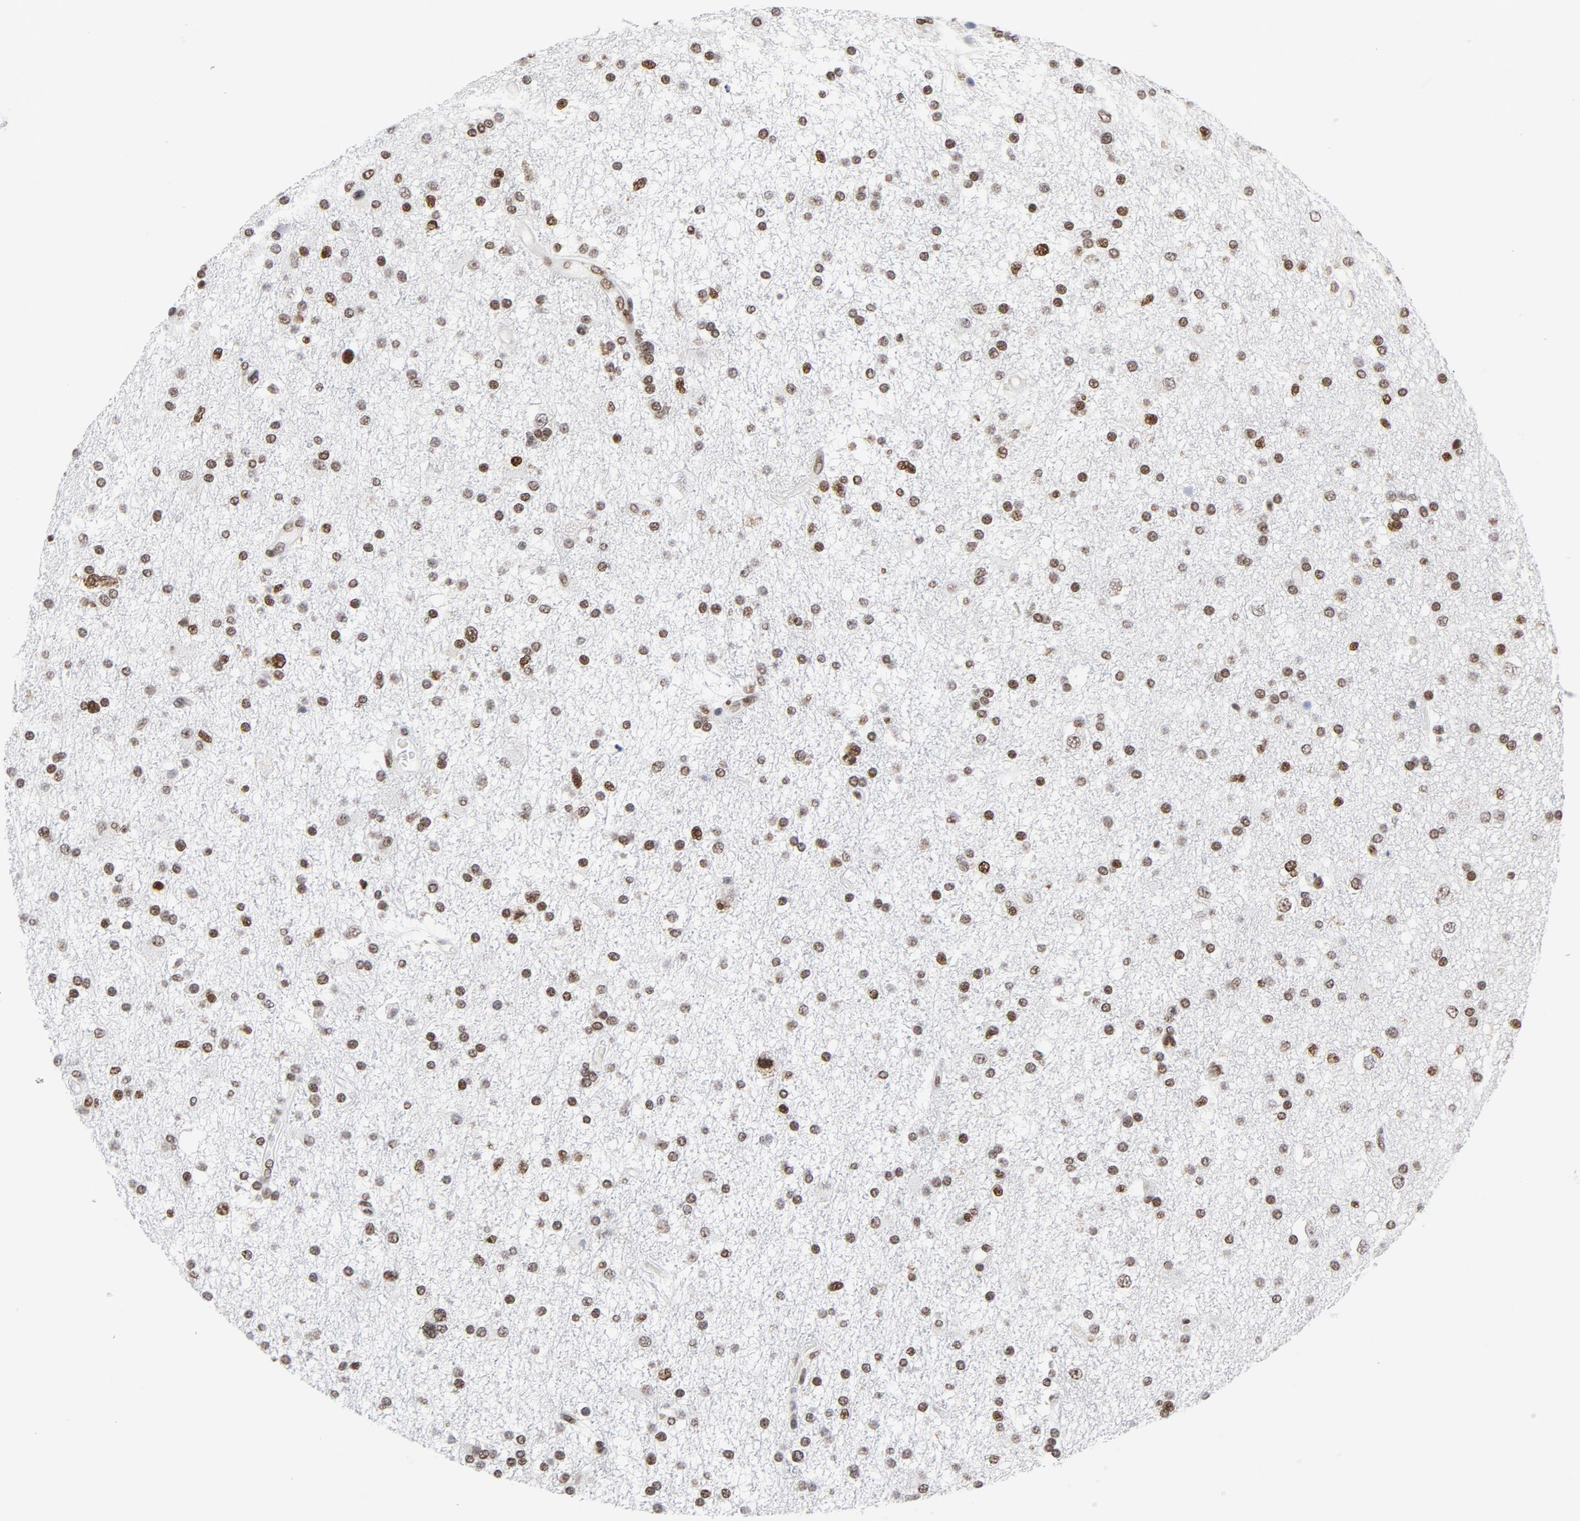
{"staining": {"intensity": "moderate", "quantity": "25%-75%", "location": "nuclear"}, "tissue": "glioma", "cell_type": "Tumor cells", "image_type": "cancer", "snomed": [{"axis": "morphology", "description": "Glioma, malignant, High grade"}, {"axis": "topography", "description": "Brain"}], "caption": "Immunohistochemical staining of human malignant glioma (high-grade) exhibits medium levels of moderate nuclear staining in approximately 25%-75% of tumor cells.", "gene": "RFC4", "patient": {"sex": "male", "age": 33}}